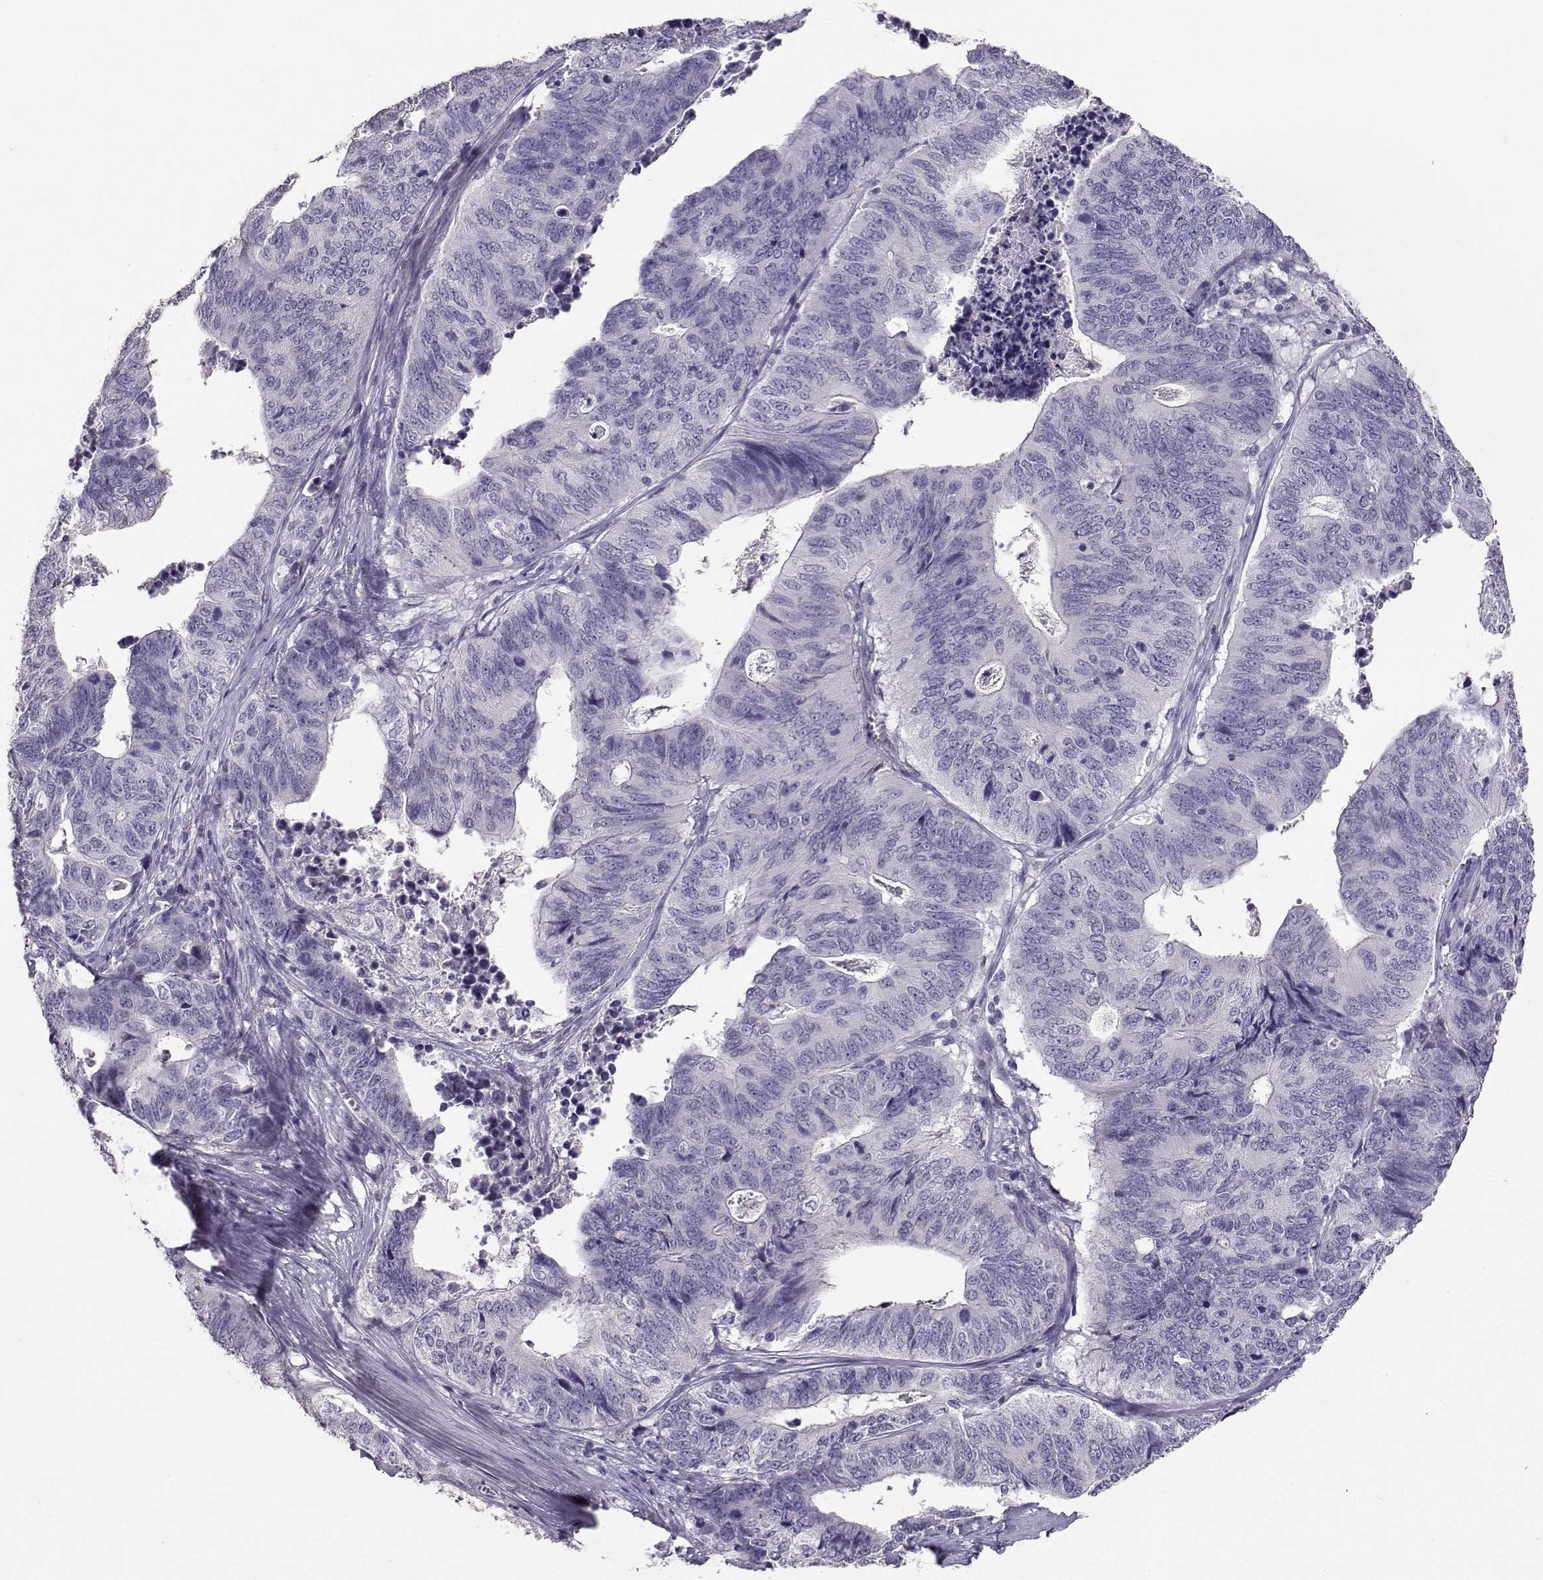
{"staining": {"intensity": "negative", "quantity": "none", "location": "none"}, "tissue": "stomach cancer", "cell_type": "Tumor cells", "image_type": "cancer", "snomed": [{"axis": "morphology", "description": "Adenocarcinoma, NOS"}, {"axis": "topography", "description": "Stomach, upper"}], "caption": "High magnification brightfield microscopy of adenocarcinoma (stomach) stained with DAB (brown) and counterstained with hematoxylin (blue): tumor cells show no significant positivity. (IHC, brightfield microscopy, high magnification).", "gene": "CARTPT", "patient": {"sex": "female", "age": 67}}